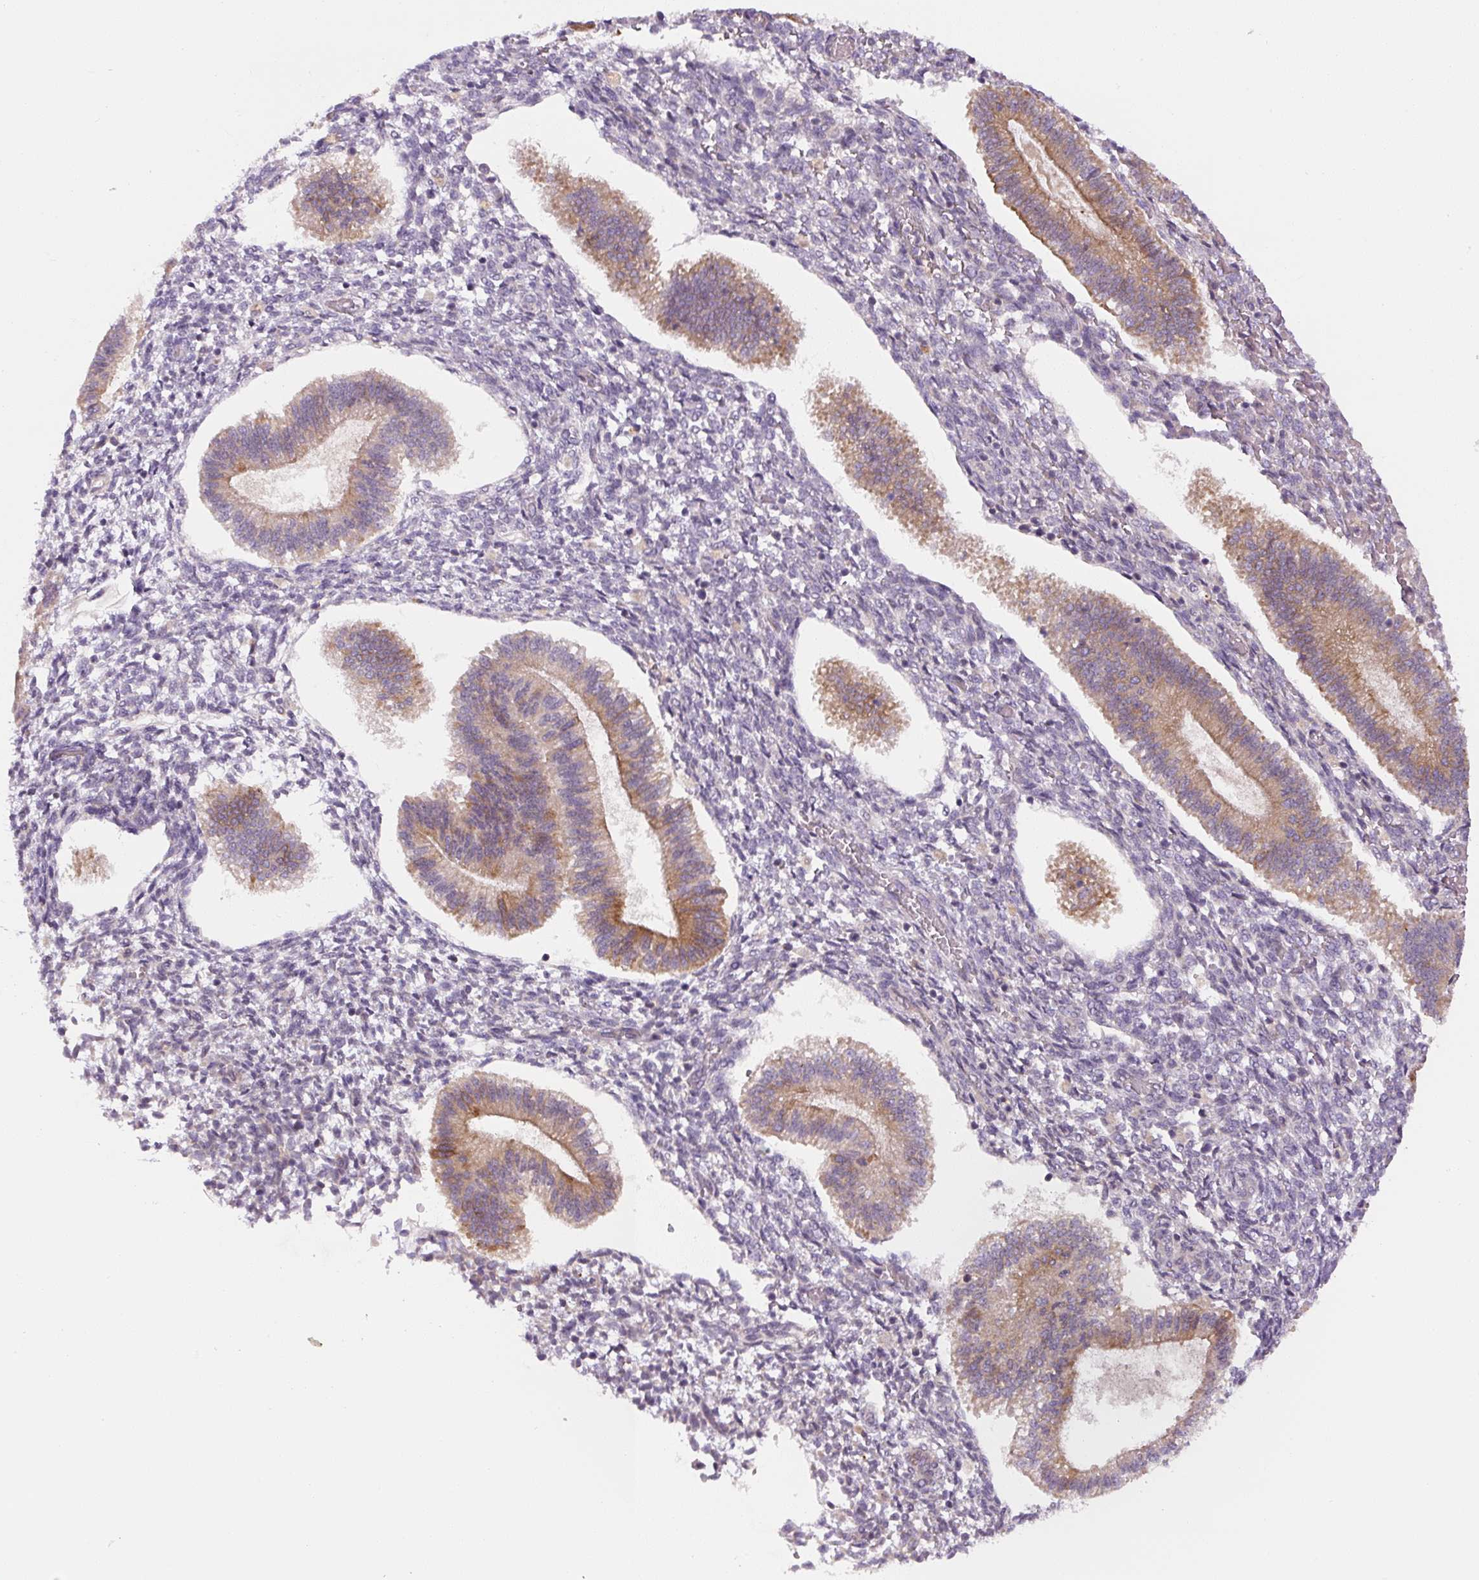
{"staining": {"intensity": "negative", "quantity": "none", "location": "none"}, "tissue": "endometrium", "cell_type": "Cells in endometrial stroma", "image_type": "normal", "snomed": [{"axis": "morphology", "description": "Normal tissue, NOS"}, {"axis": "topography", "description": "Endometrium"}], "caption": "Immunohistochemistry of unremarkable endometrium exhibits no expression in cells in endometrial stroma.", "gene": "YIF1B", "patient": {"sex": "female", "age": 25}}